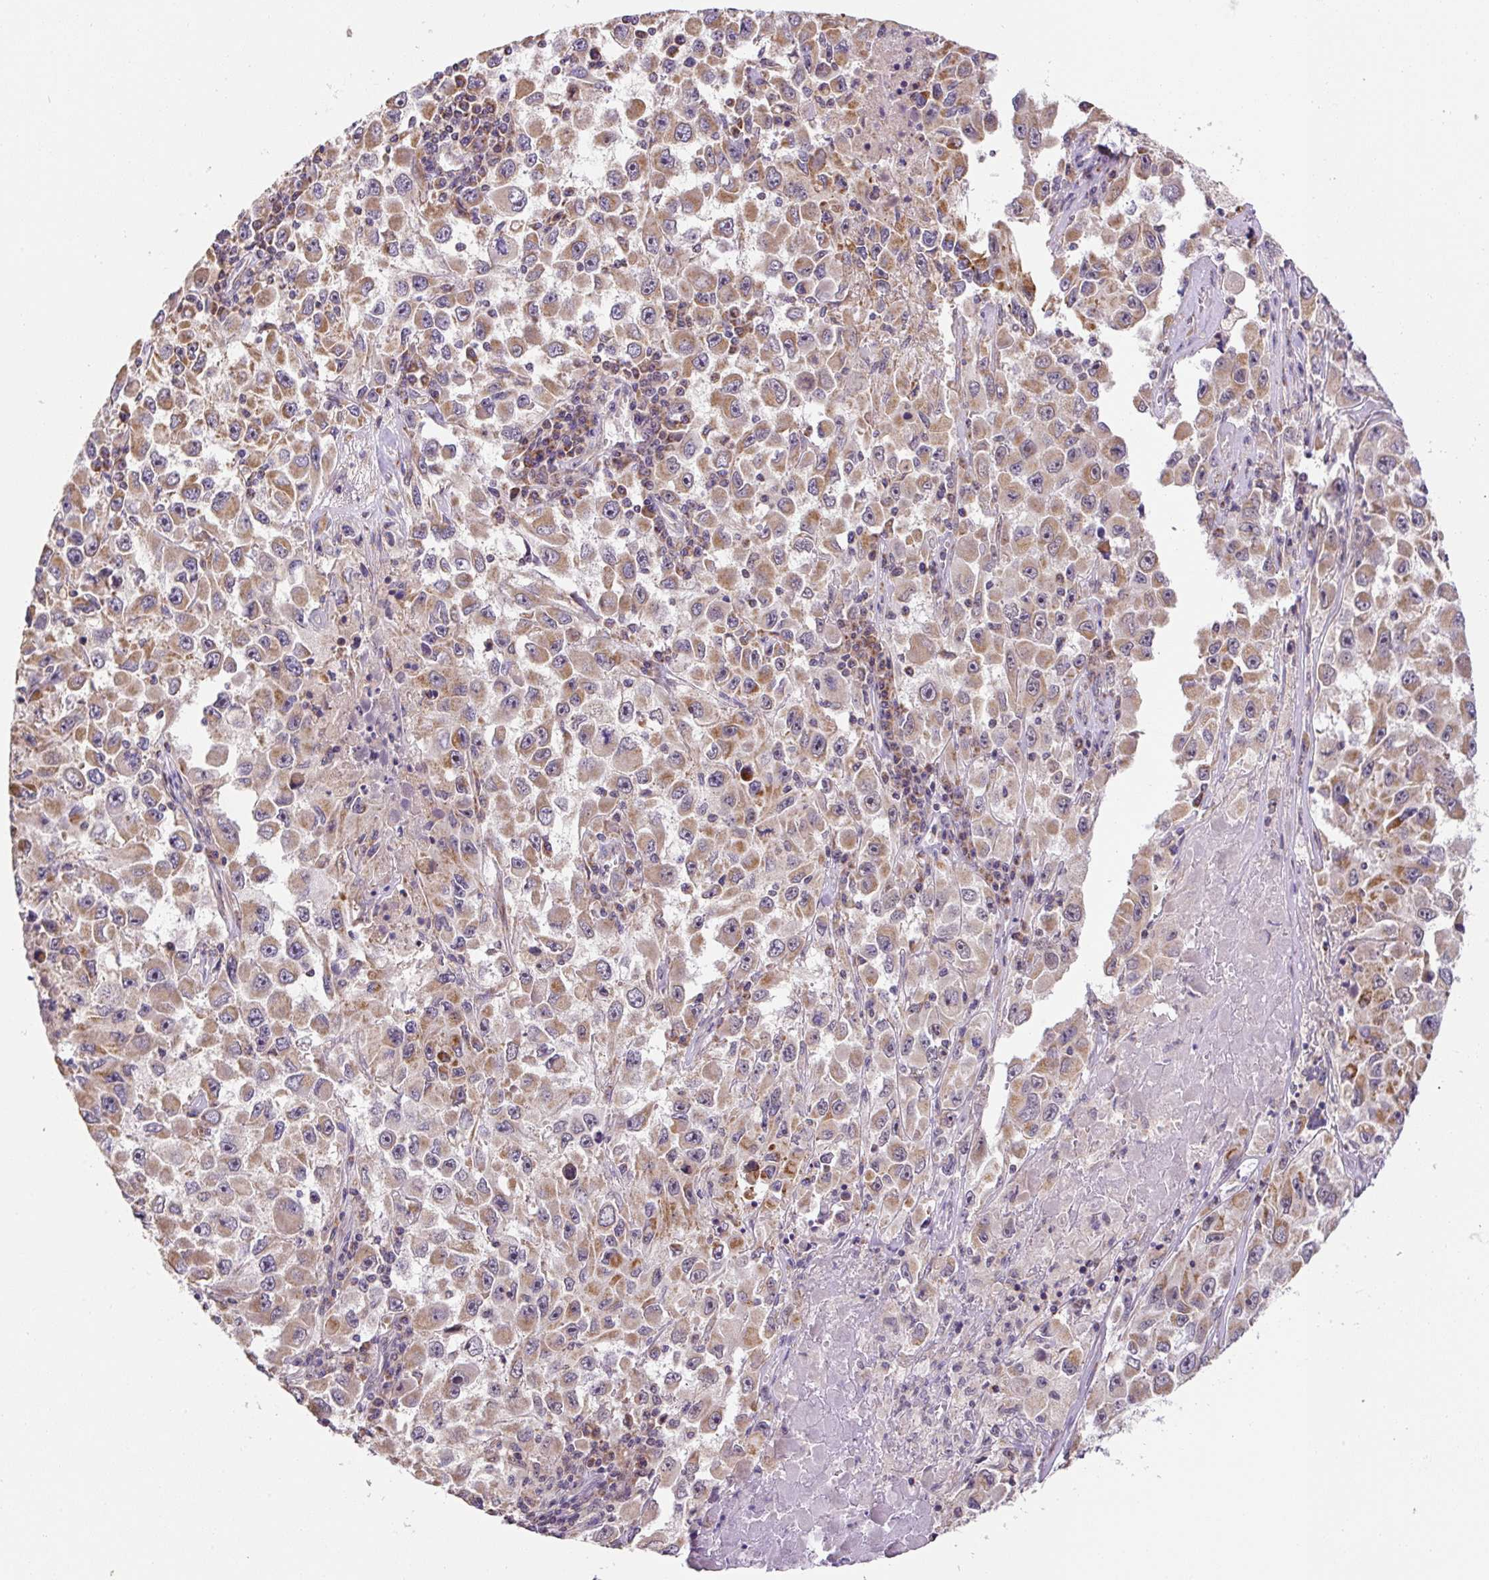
{"staining": {"intensity": "moderate", "quantity": ">75%", "location": "cytoplasmic/membranous"}, "tissue": "melanoma", "cell_type": "Tumor cells", "image_type": "cancer", "snomed": [{"axis": "morphology", "description": "Malignant melanoma, Metastatic site"}, {"axis": "topography", "description": "Lymph node"}], "caption": "A high-resolution histopathology image shows immunohistochemistry (IHC) staining of malignant melanoma (metastatic site), which demonstrates moderate cytoplasmic/membranous positivity in approximately >75% of tumor cells. (IHC, brightfield microscopy, high magnification).", "gene": "MFSD9", "patient": {"sex": "female", "age": 67}}